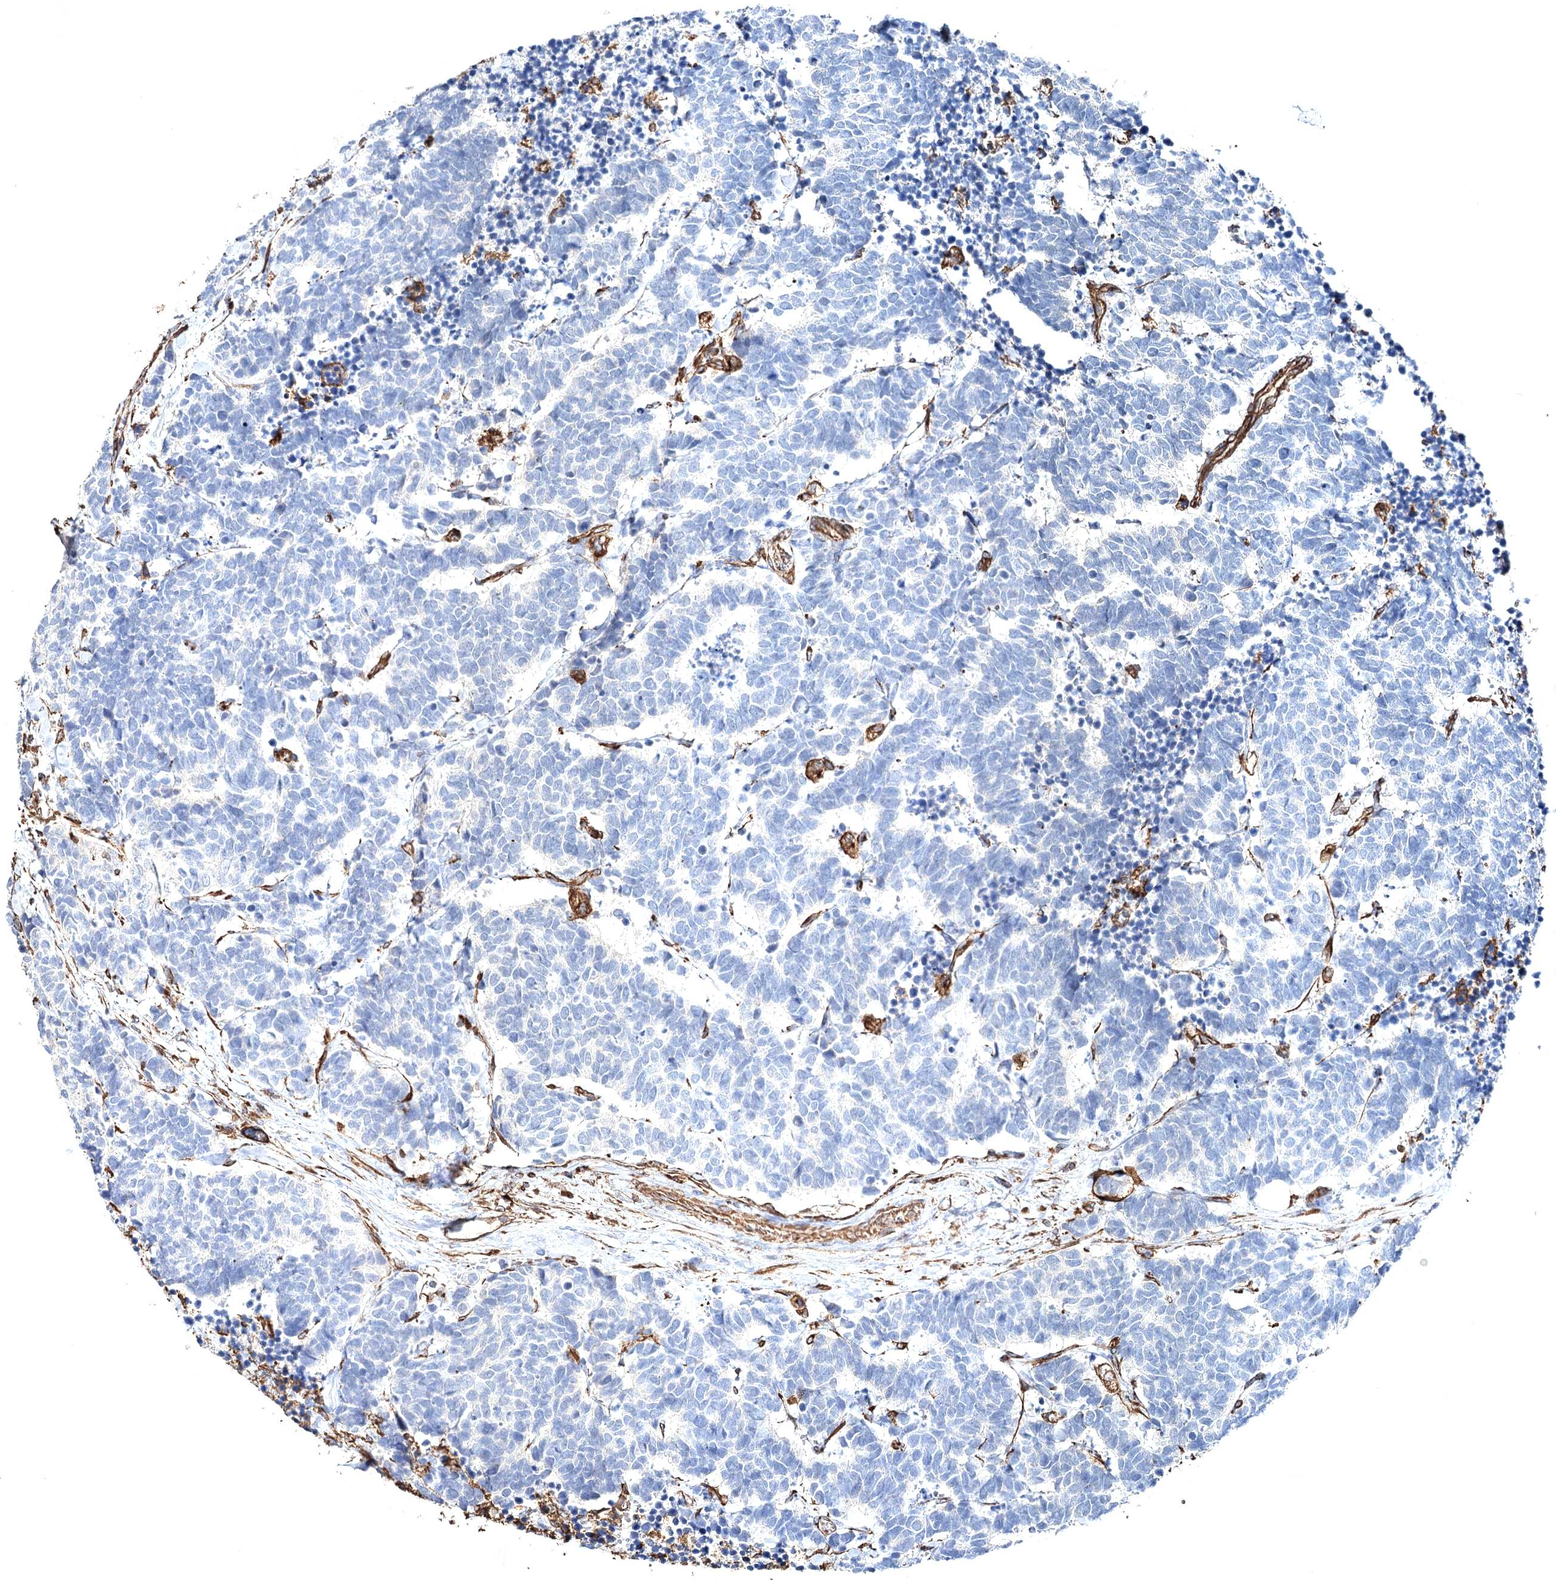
{"staining": {"intensity": "negative", "quantity": "none", "location": "none"}, "tissue": "carcinoid", "cell_type": "Tumor cells", "image_type": "cancer", "snomed": [{"axis": "morphology", "description": "Carcinoma, NOS"}, {"axis": "morphology", "description": "Carcinoid, malignant, NOS"}, {"axis": "topography", "description": "Urinary bladder"}], "caption": "The micrograph reveals no staining of tumor cells in carcinoid.", "gene": "CLEC4M", "patient": {"sex": "male", "age": 57}}